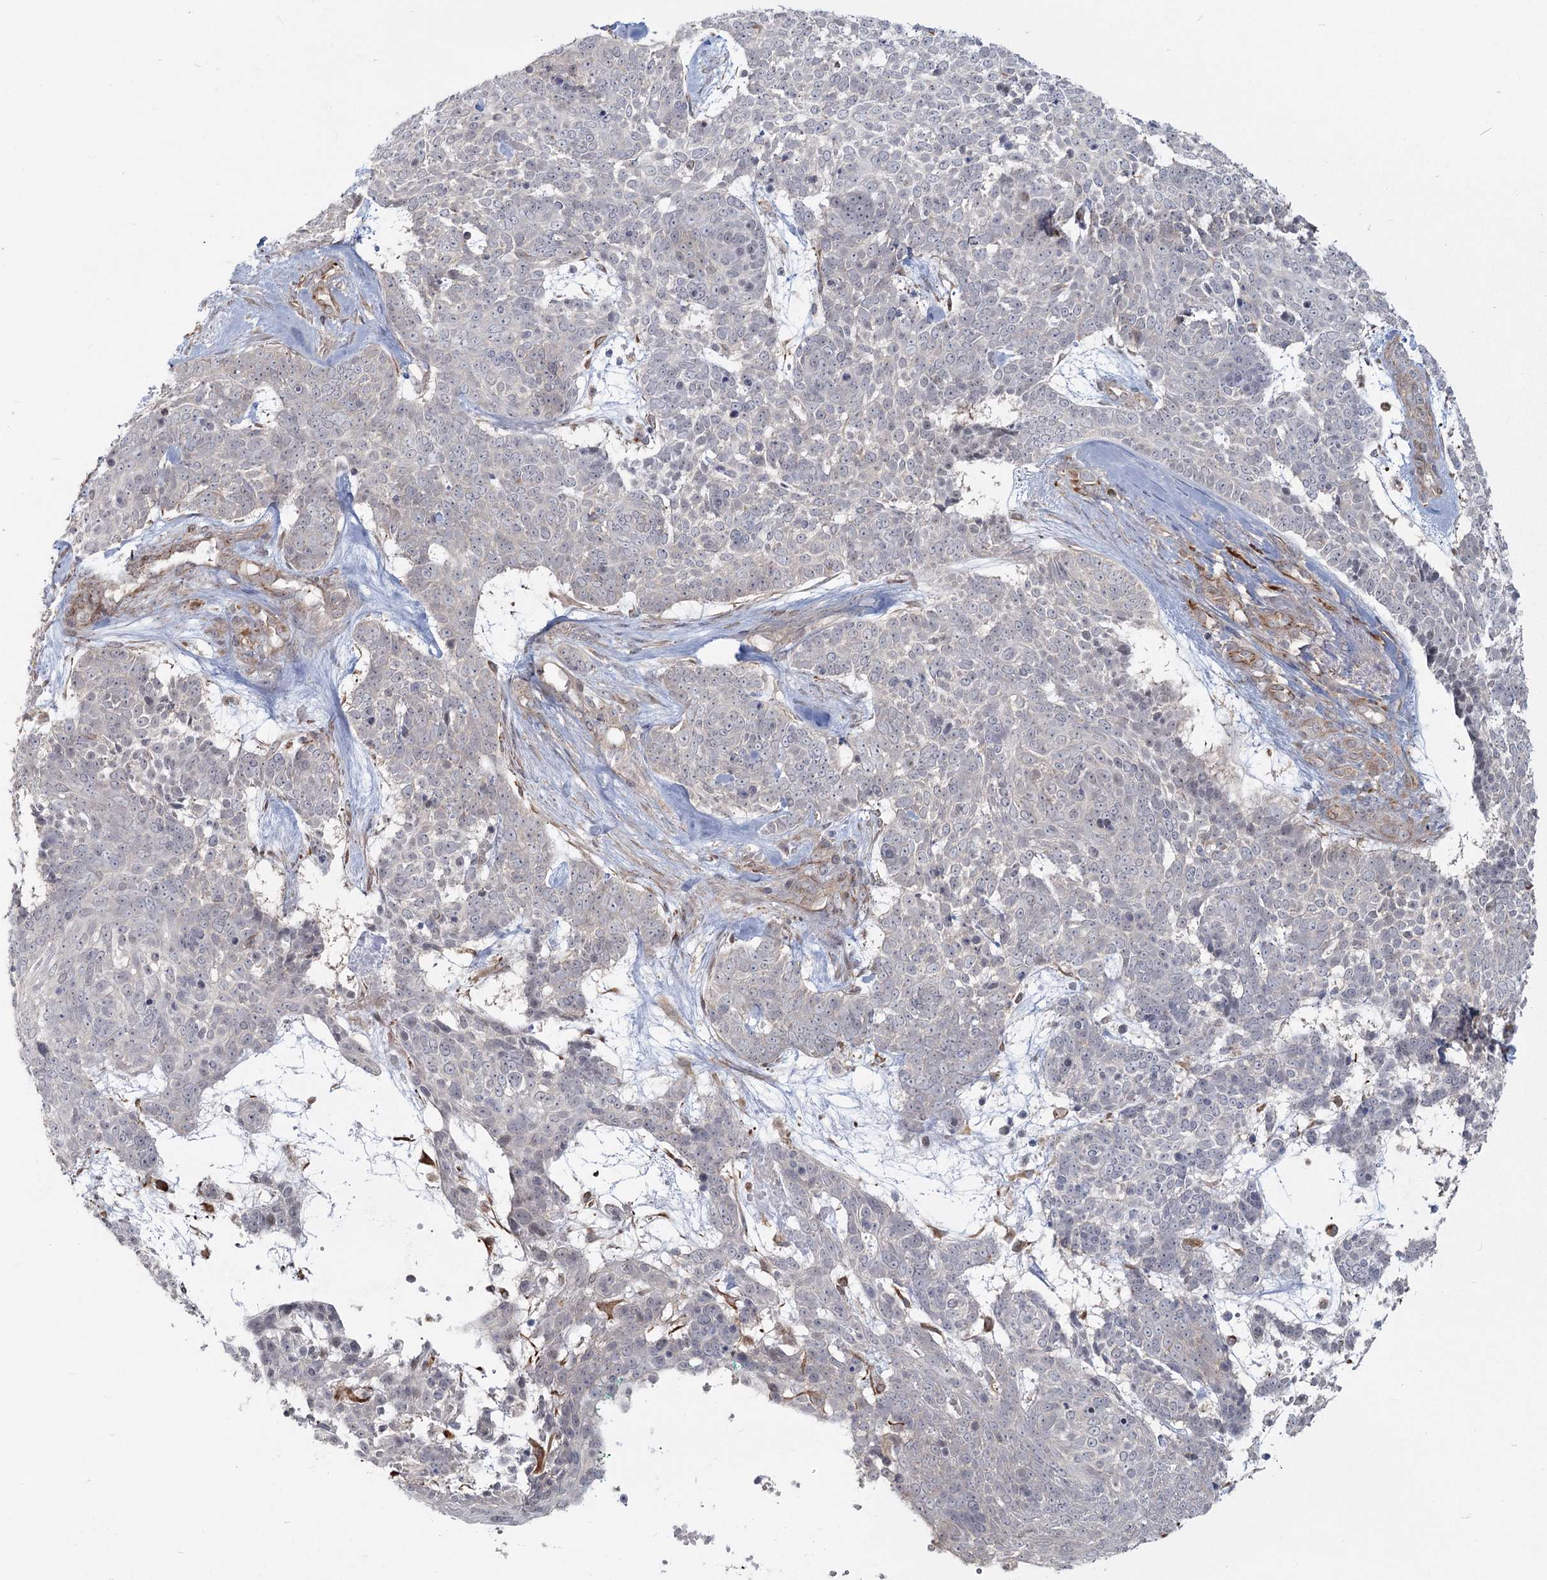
{"staining": {"intensity": "negative", "quantity": "none", "location": "none"}, "tissue": "skin cancer", "cell_type": "Tumor cells", "image_type": "cancer", "snomed": [{"axis": "morphology", "description": "Basal cell carcinoma"}, {"axis": "topography", "description": "Skin"}], "caption": "The image displays no significant positivity in tumor cells of skin cancer.", "gene": "AP2M1", "patient": {"sex": "female", "age": 81}}